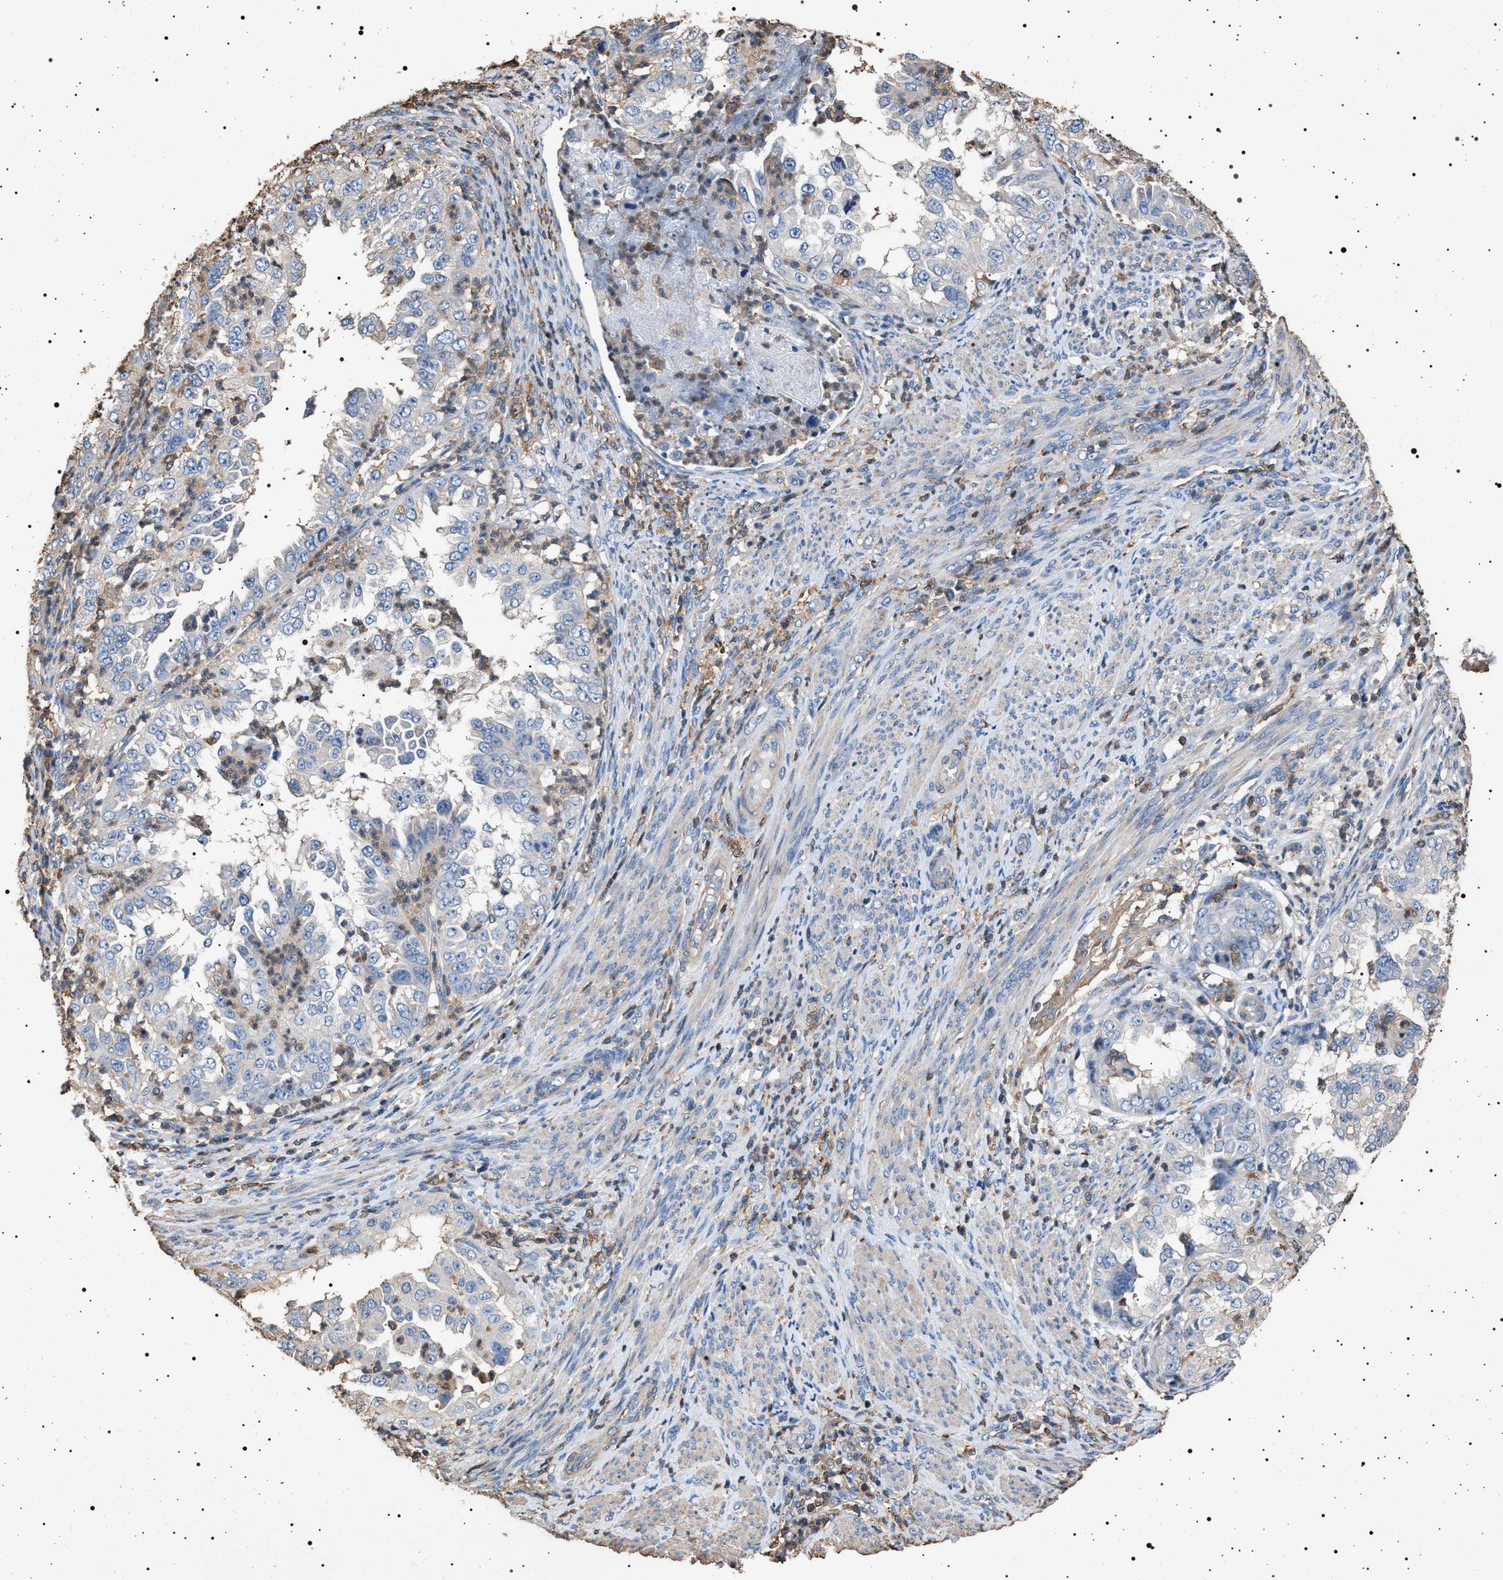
{"staining": {"intensity": "negative", "quantity": "none", "location": "none"}, "tissue": "endometrial cancer", "cell_type": "Tumor cells", "image_type": "cancer", "snomed": [{"axis": "morphology", "description": "Adenocarcinoma, NOS"}, {"axis": "topography", "description": "Endometrium"}], "caption": "Tumor cells are negative for brown protein staining in endometrial cancer (adenocarcinoma).", "gene": "SMAP2", "patient": {"sex": "female", "age": 85}}